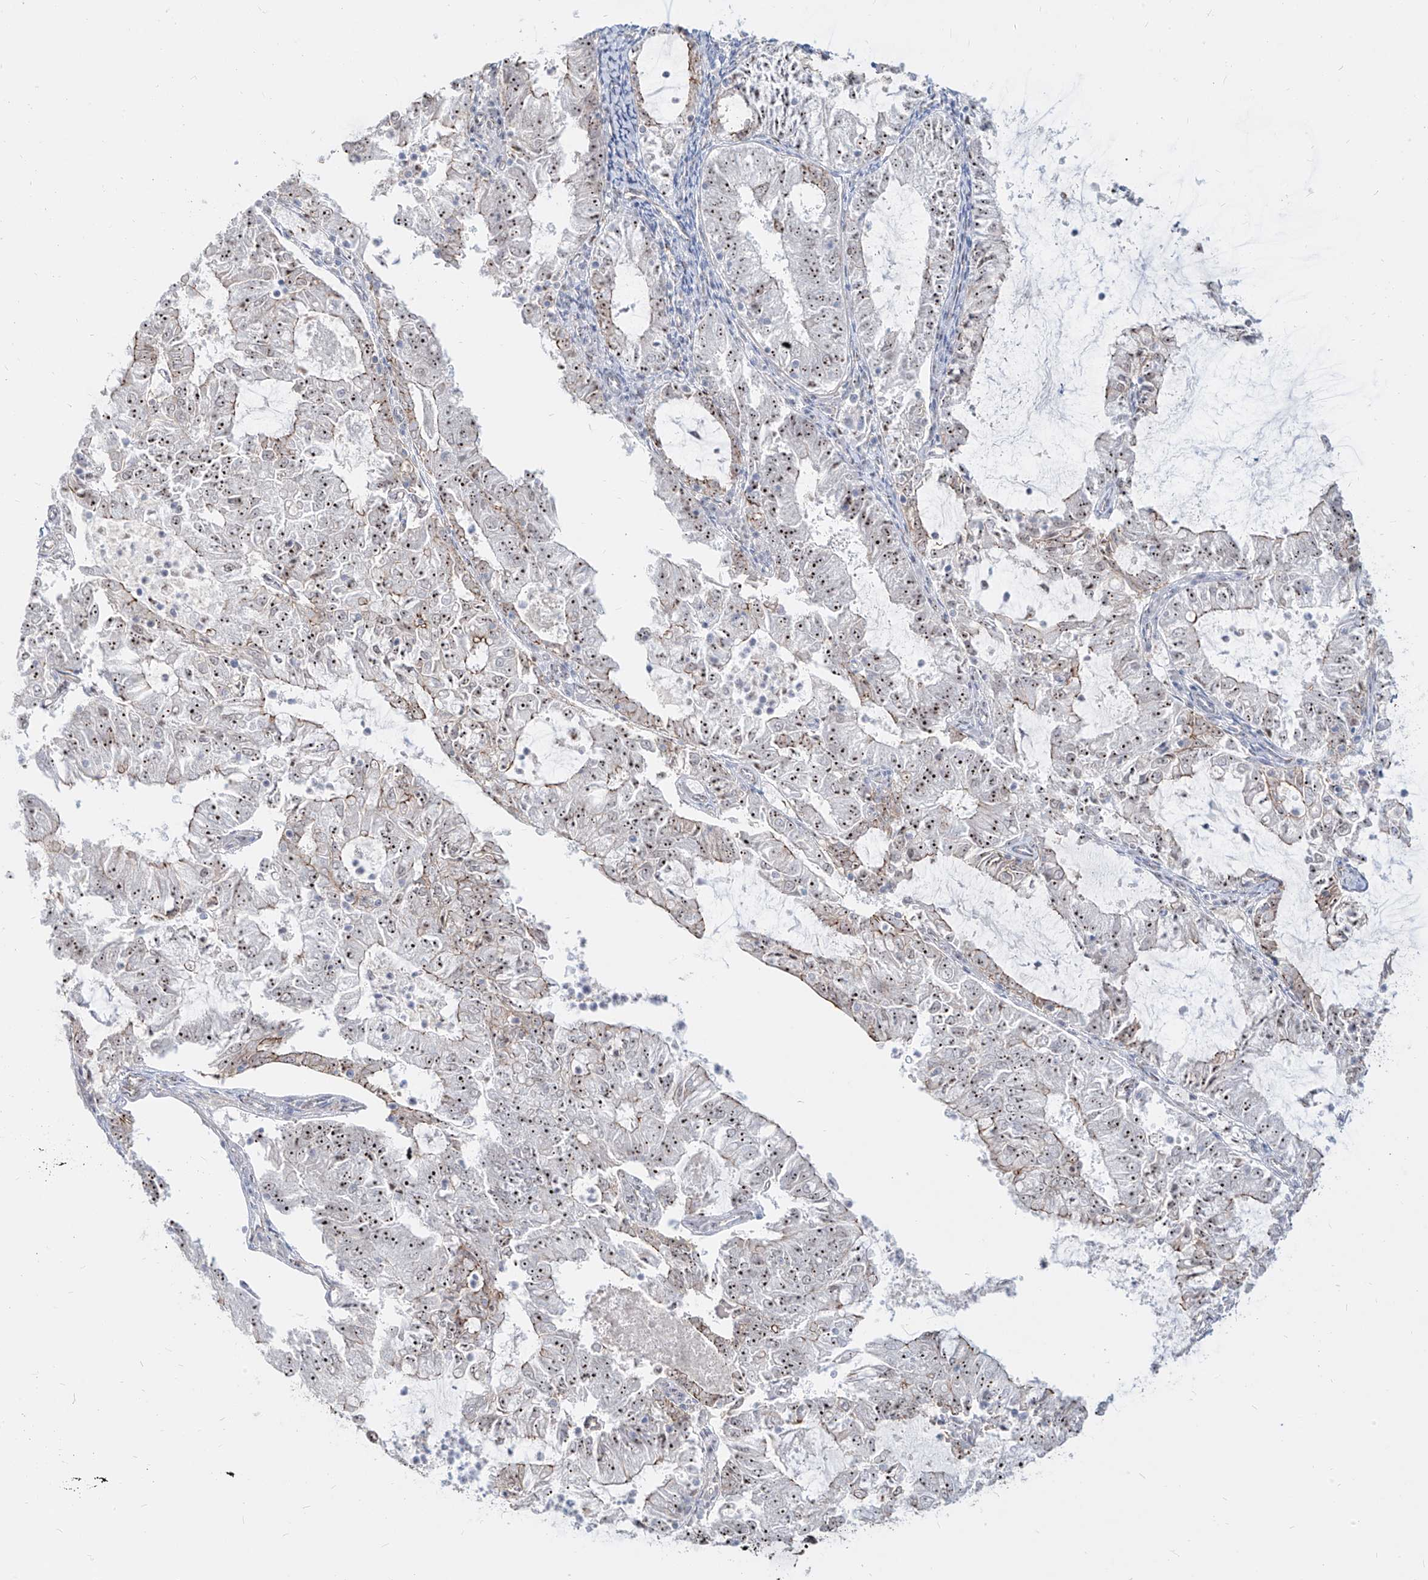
{"staining": {"intensity": "strong", "quantity": "25%-75%", "location": "nuclear"}, "tissue": "endometrial cancer", "cell_type": "Tumor cells", "image_type": "cancer", "snomed": [{"axis": "morphology", "description": "Adenocarcinoma, NOS"}, {"axis": "topography", "description": "Endometrium"}], "caption": "DAB immunohistochemical staining of endometrial cancer (adenocarcinoma) shows strong nuclear protein staining in about 25%-75% of tumor cells. The staining was performed using DAB (3,3'-diaminobenzidine), with brown indicating positive protein expression. Nuclei are stained blue with hematoxylin.", "gene": "ZNF710", "patient": {"sex": "female", "age": 57}}